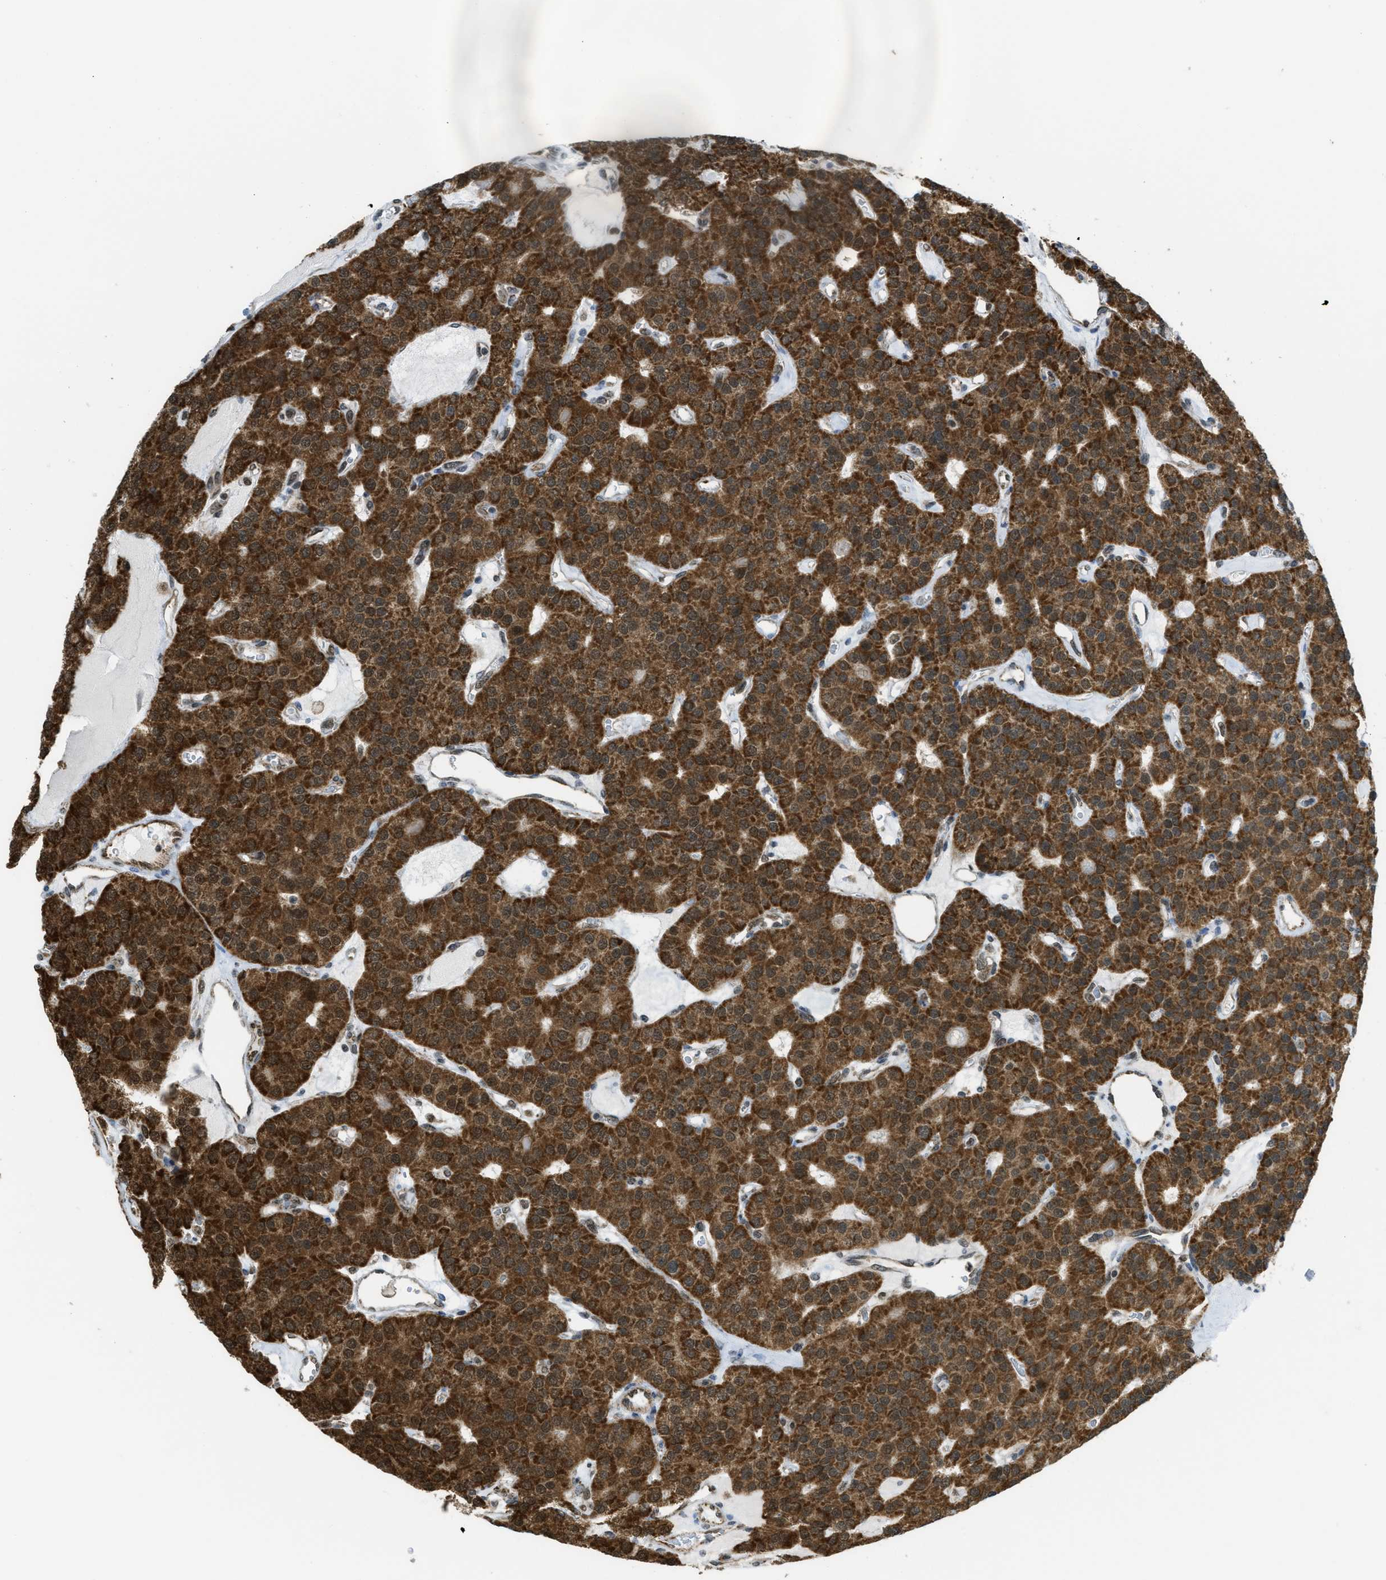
{"staining": {"intensity": "strong", "quantity": ">75%", "location": "cytoplasmic/membranous"}, "tissue": "parathyroid gland", "cell_type": "Glandular cells", "image_type": "normal", "snomed": [{"axis": "morphology", "description": "Normal tissue, NOS"}, {"axis": "morphology", "description": "Adenoma, NOS"}, {"axis": "topography", "description": "Parathyroid gland"}], "caption": "Human parathyroid gland stained with a brown dye displays strong cytoplasmic/membranous positive positivity in approximately >75% of glandular cells.", "gene": "TNPO1", "patient": {"sex": "female", "age": 86}}